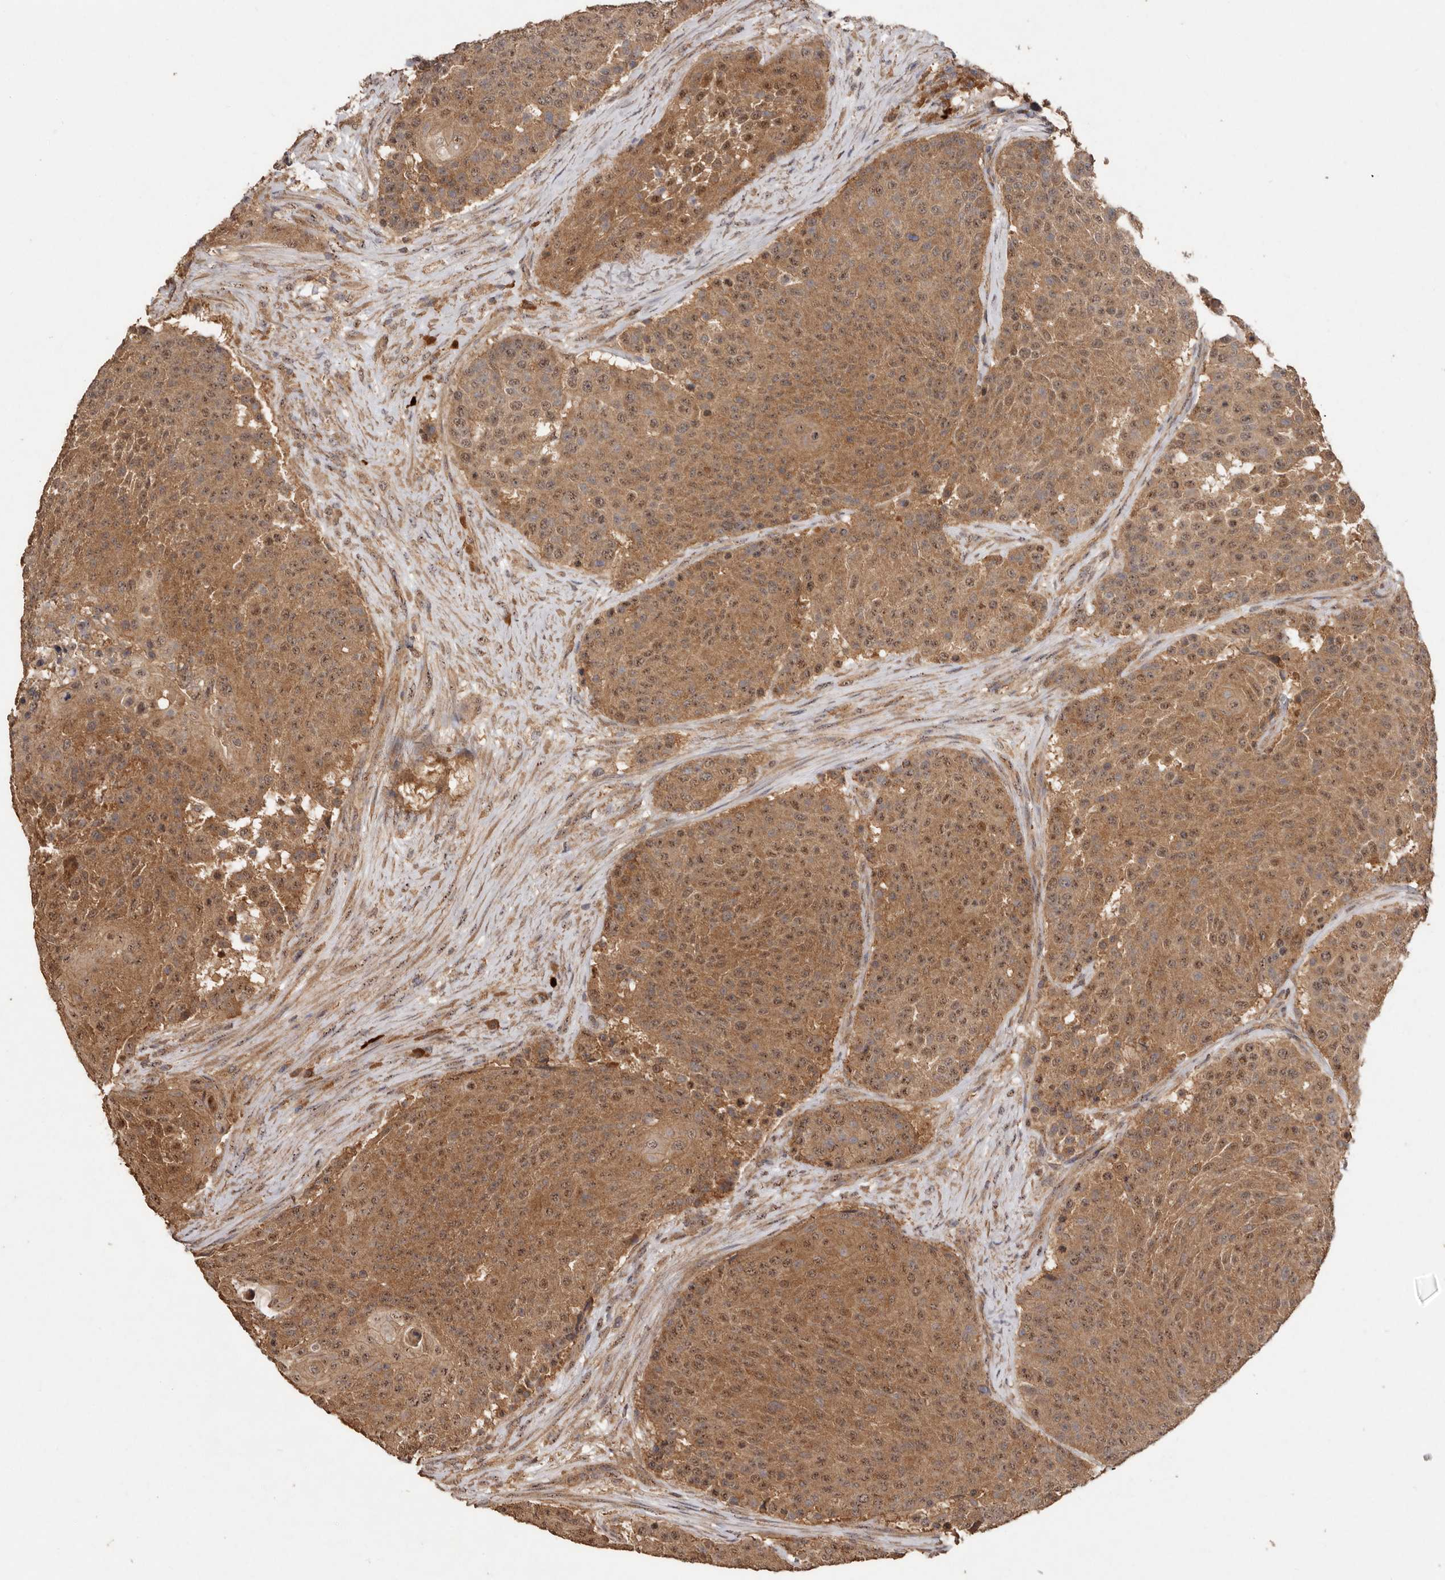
{"staining": {"intensity": "moderate", "quantity": ">75%", "location": "cytoplasmic/membranous,nuclear"}, "tissue": "urothelial cancer", "cell_type": "Tumor cells", "image_type": "cancer", "snomed": [{"axis": "morphology", "description": "Urothelial carcinoma, High grade"}, {"axis": "topography", "description": "Urinary bladder"}], "caption": "A medium amount of moderate cytoplasmic/membranous and nuclear positivity is appreciated in approximately >75% of tumor cells in urothelial cancer tissue. (brown staining indicates protein expression, while blue staining denotes nuclei).", "gene": "RWDD1", "patient": {"sex": "female", "age": 63}}